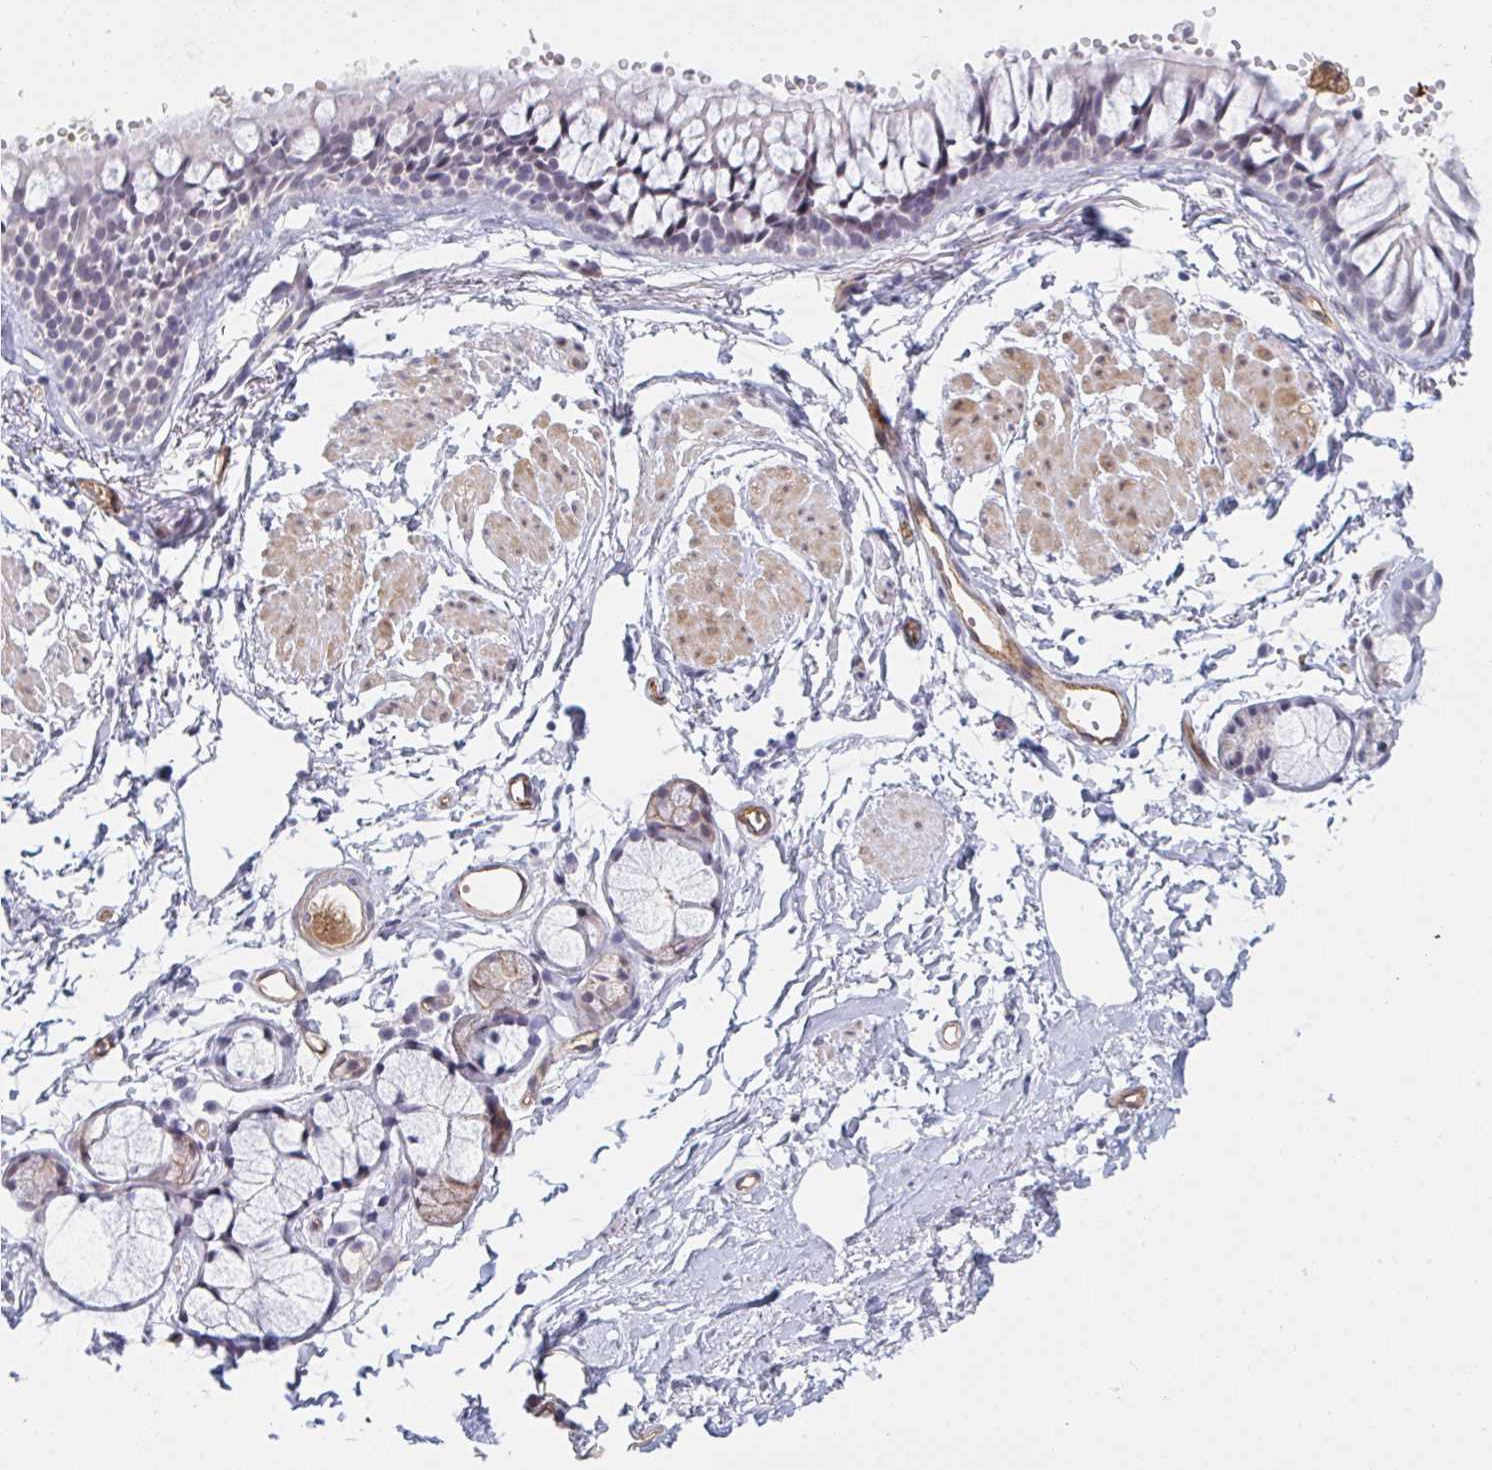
{"staining": {"intensity": "moderate", "quantity": "25%-75%", "location": "nuclear"}, "tissue": "bronchus", "cell_type": "Respiratory epithelial cells", "image_type": "normal", "snomed": [{"axis": "morphology", "description": "Normal tissue, NOS"}, {"axis": "topography", "description": "Cartilage tissue"}, {"axis": "topography", "description": "Bronchus"}, {"axis": "topography", "description": "Peripheral nerve tissue"}], "caption": "Unremarkable bronchus was stained to show a protein in brown. There is medium levels of moderate nuclear positivity in about 25%-75% of respiratory epithelial cells.", "gene": "DSCAML1", "patient": {"sex": "female", "age": 59}}